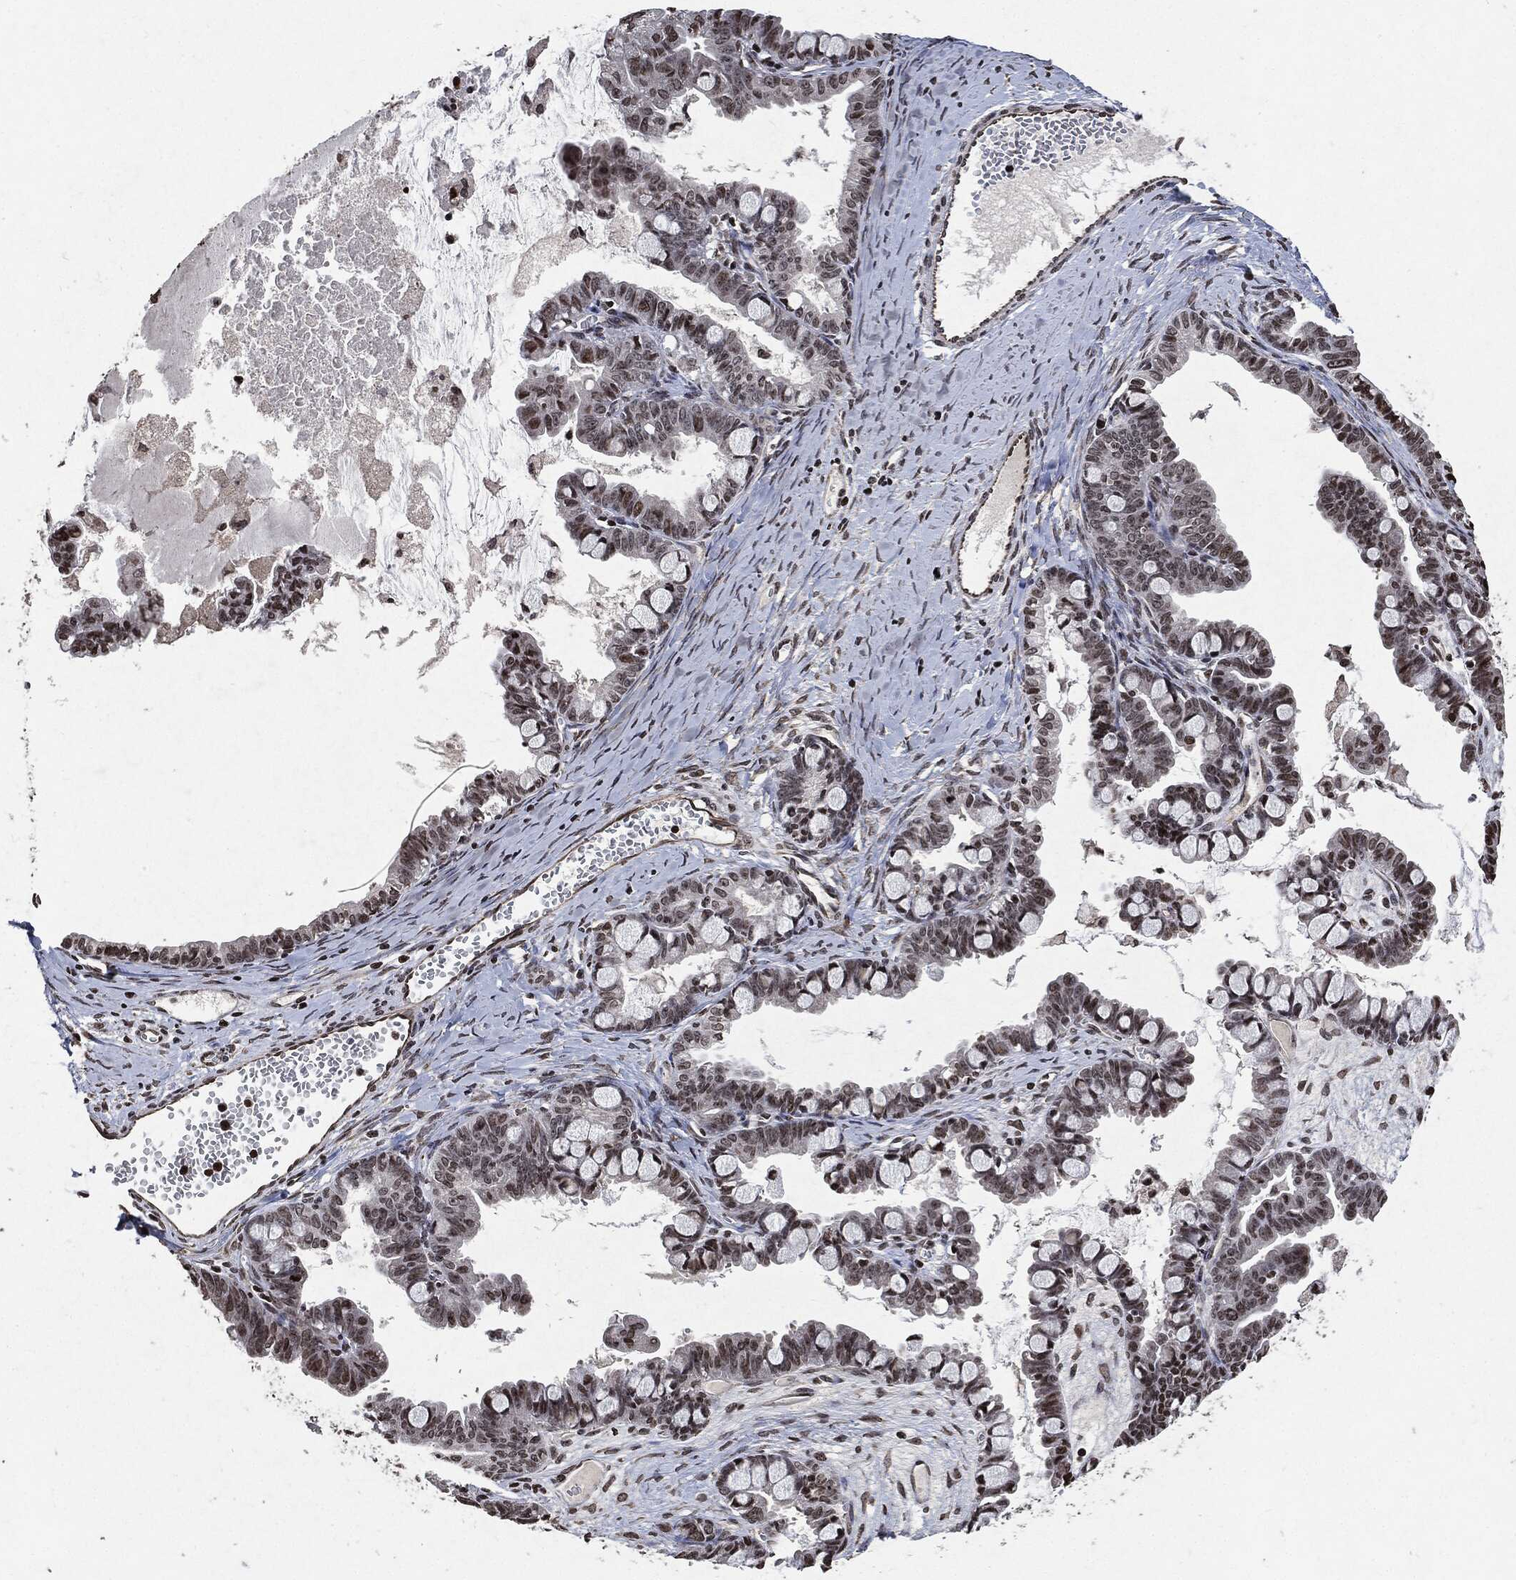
{"staining": {"intensity": "moderate", "quantity": "25%-75%", "location": "nuclear"}, "tissue": "ovarian cancer", "cell_type": "Tumor cells", "image_type": "cancer", "snomed": [{"axis": "morphology", "description": "Cystadenocarcinoma, mucinous, NOS"}, {"axis": "topography", "description": "Ovary"}], "caption": "This image shows IHC staining of ovarian cancer (mucinous cystadenocarcinoma), with medium moderate nuclear staining in approximately 25%-75% of tumor cells.", "gene": "JUN", "patient": {"sex": "female", "age": 63}}